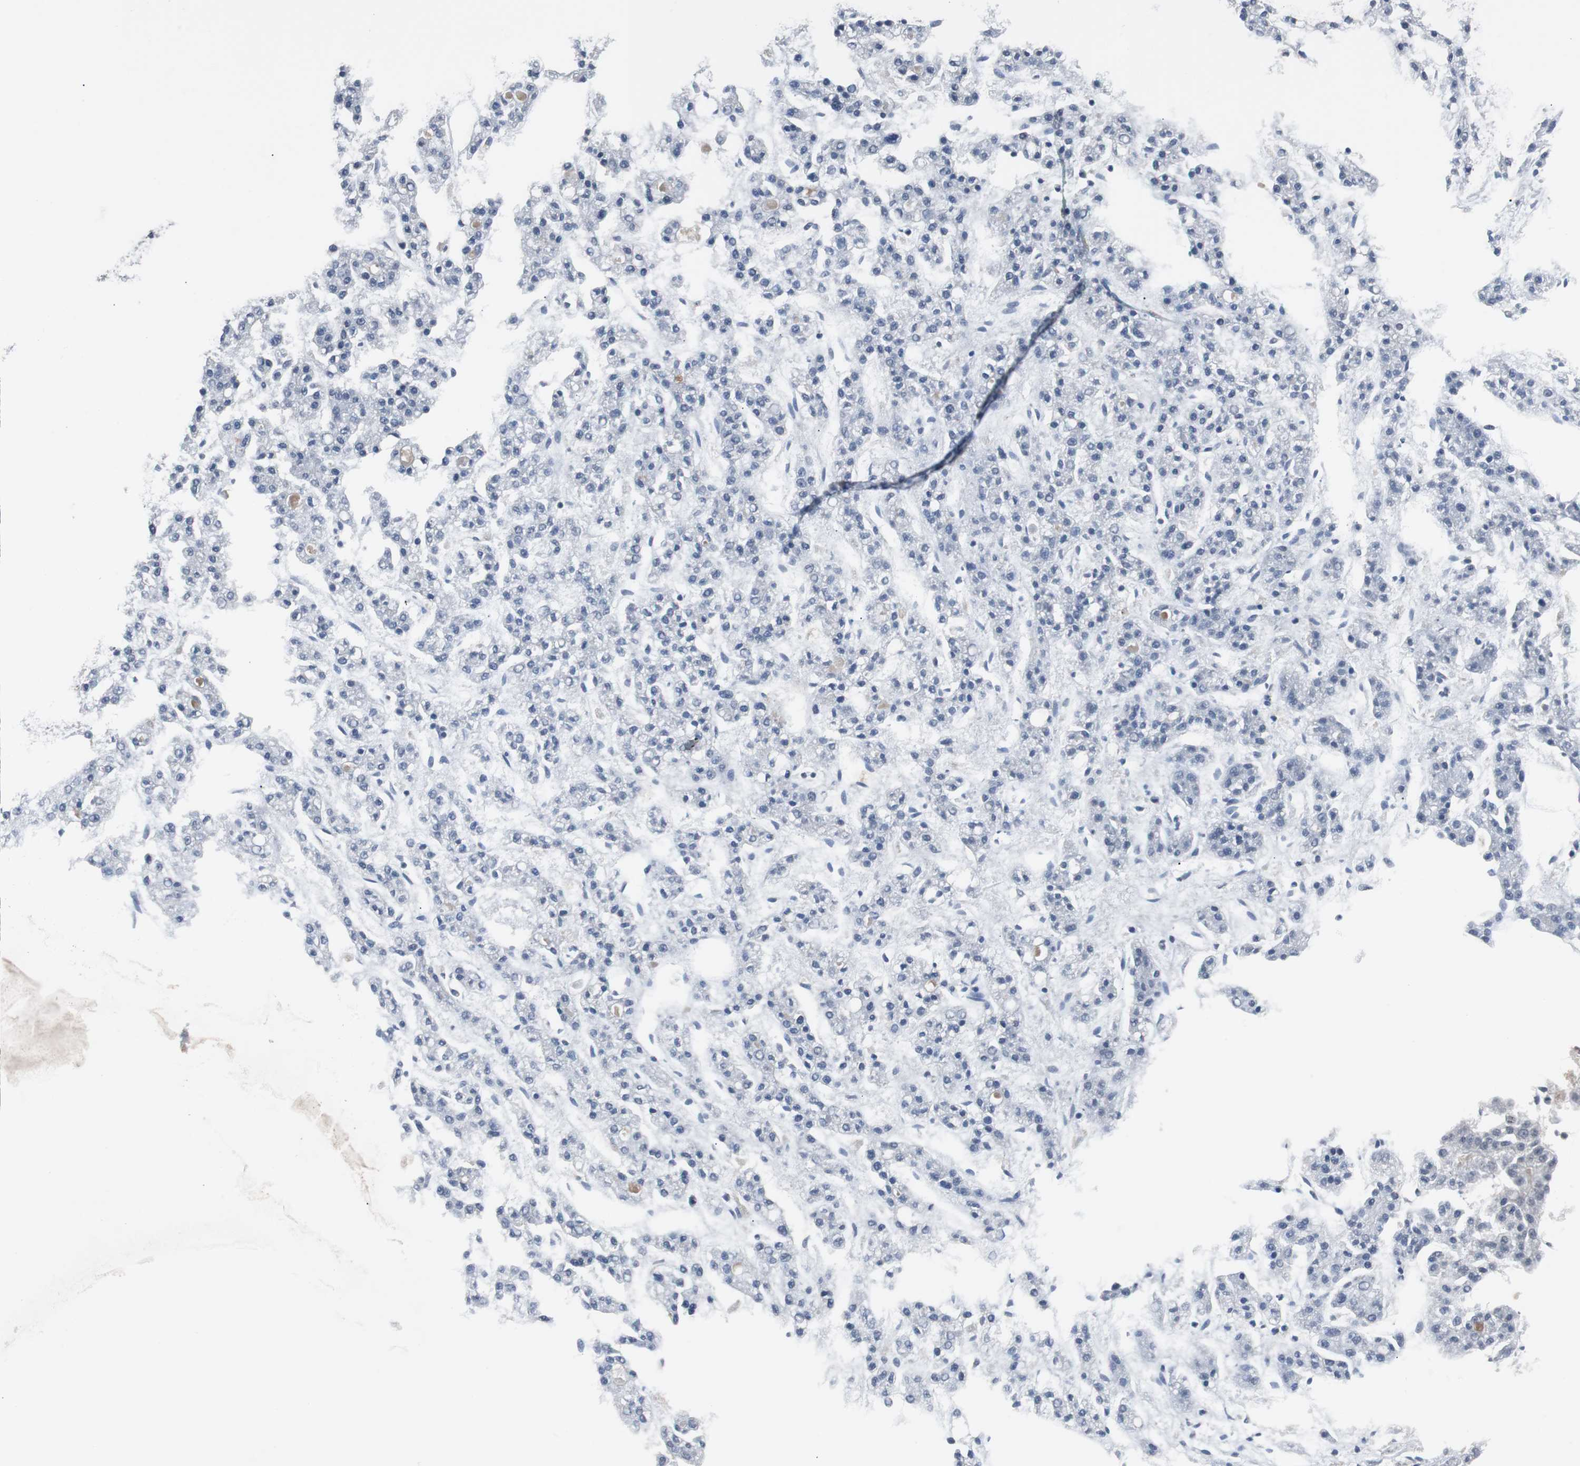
{"staining": {"intensity": "negative", "quantity": "none", "location": "none"}, "tissue": "liver cancer", "cell_type": "Tumor cells", "image_type": "cancer", "snomed": [{"axis": "morphology", "description": "Carcinoma, Hepatocellular, NOS"}, {"axis": "topography", "description": "Liver"}], "caption": "IHC of human hepatocellular carcinoma (liver) displays no positivity in tumor cells. (DAB (3,3'-diaminobenzidine) immunohistochemistry with hematoxylin counter stain).", "gene": "TAF7", "patient": {"sex": "male", "age": 70}}